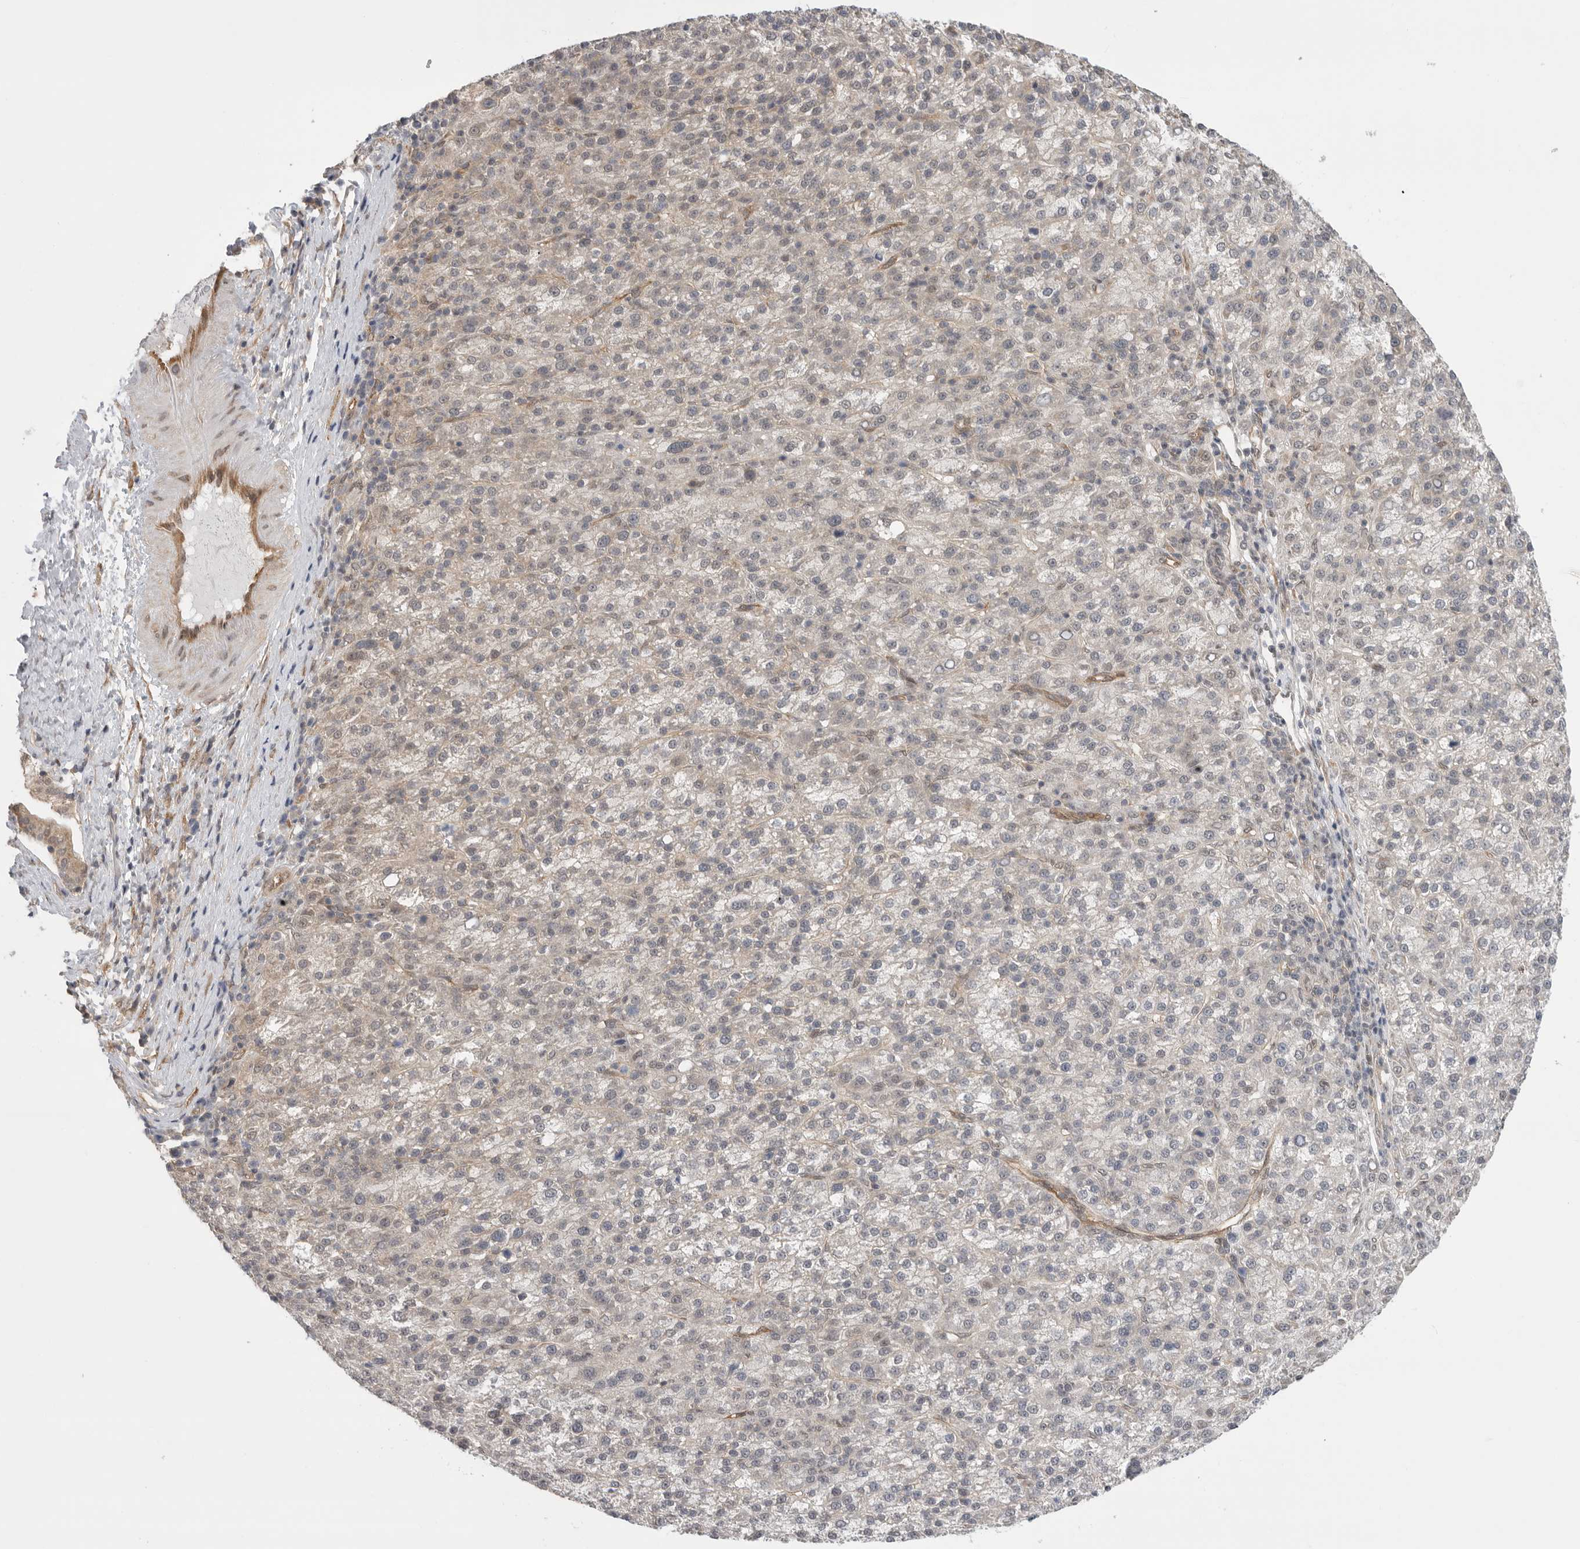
{"staining": {"intensity": "weak", "quantity": "<25%", "location": "cytoplasmic/membranous"}, "tissue": "liver cancer", "cell_type": "Tumor cells", "image_type": "cancer", "snomed": [{"axis": "morphology", "description": "Carcinoma, Hepatocellular, NOS"}, {"axis": "topography", "description": "Liver"}], "caption": "DAB (3,3'-diaminobenzidine) immunohistochemical staining of human liver cancer displays no significant staining in tumor cells.", "gene": "VPS50", "patient": {"sex": "female", "age": 58}}